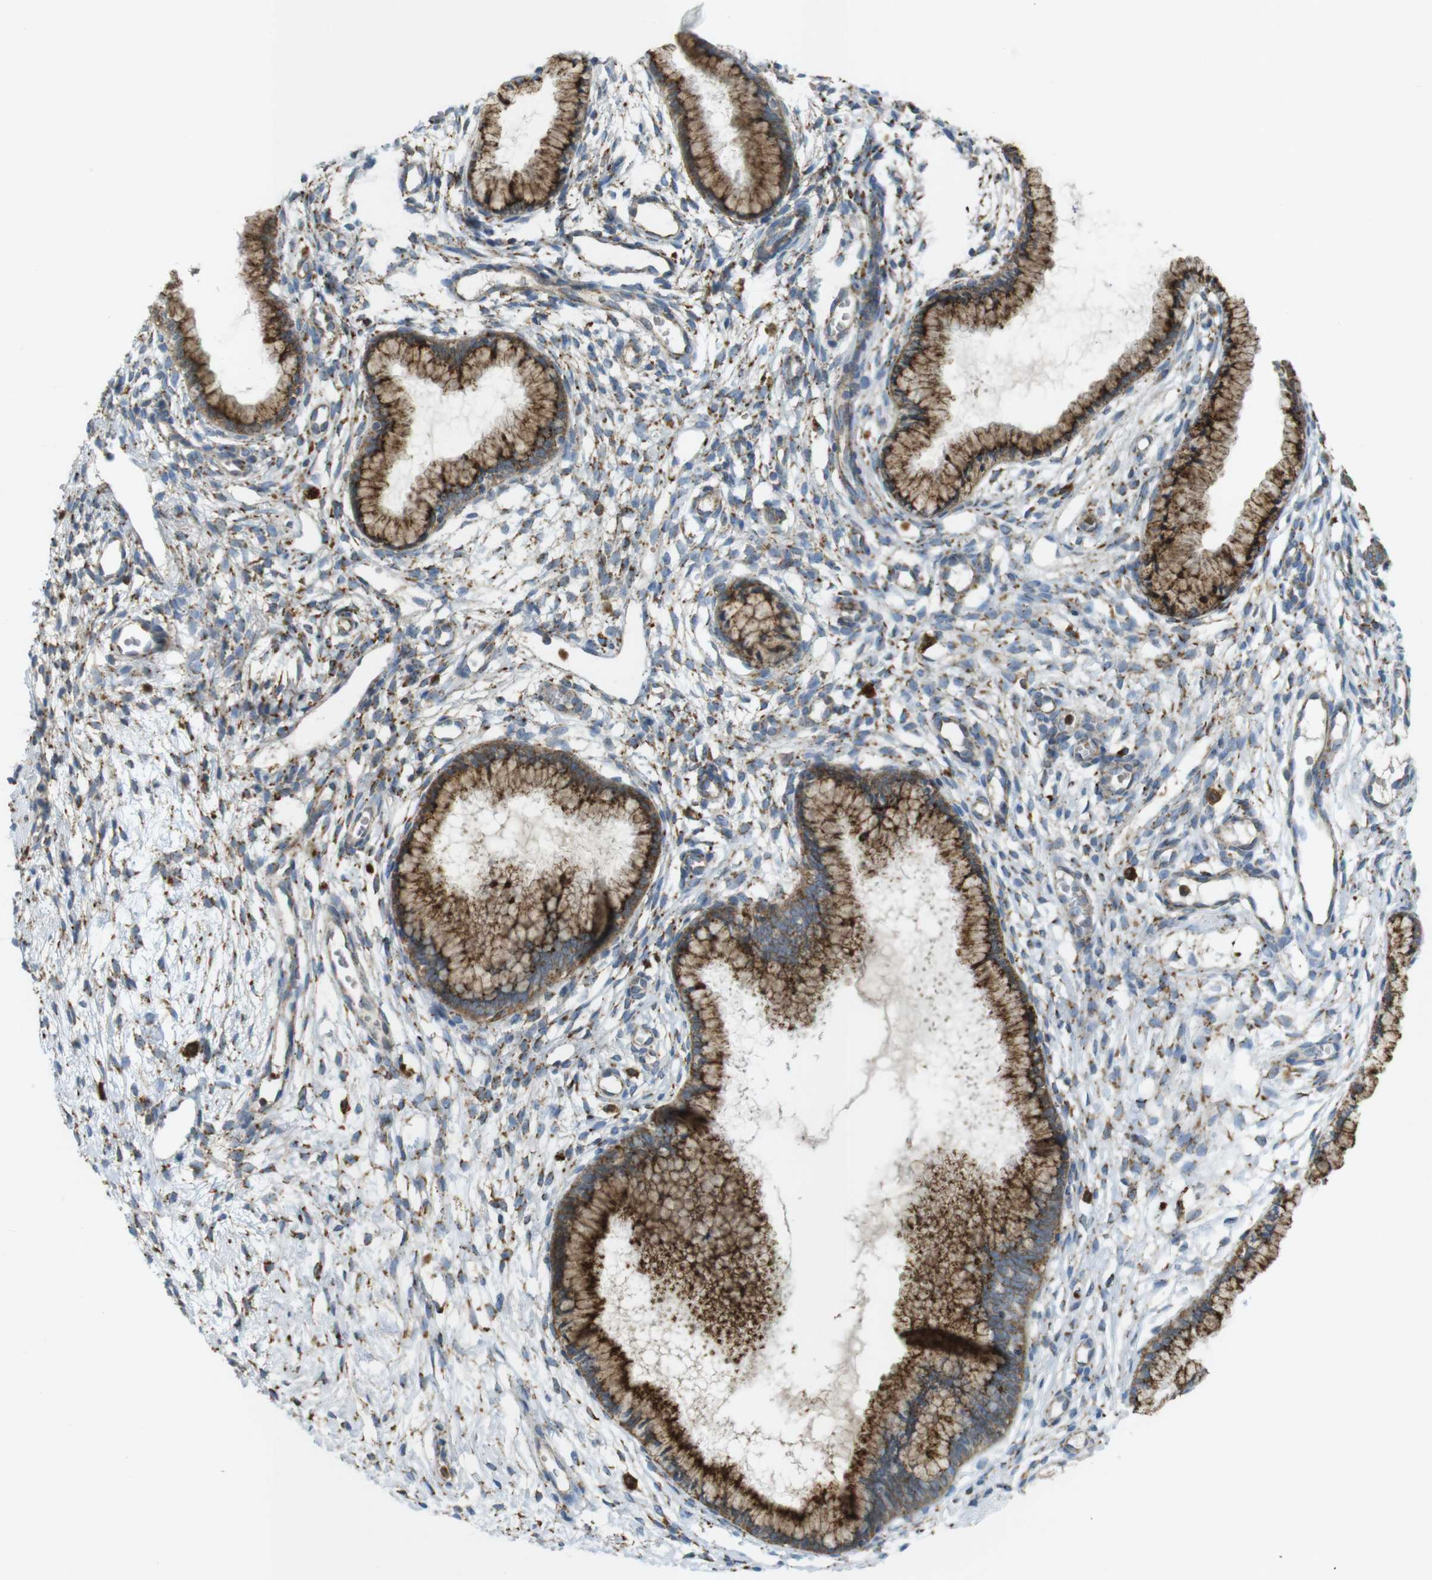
{"staining": {"intensity": "strong", "quantity": ">75%", "location": "cytoplasmic/membranous"}, "tissue": "cervix", "cell_type": "Glandular cells", "image_type": "normal", "snomed": [{"axis": "morphology", "description": "Normal tissue, NOS"}, {"axis": "topography", "description": "Cervix"}], "caption": "Benign cervix shows strong cytoplasmic/membranous expression in approximately >75% of glandular cells, visualized by immunohistochemistry.", "gene": "LAMP1", "patient": {"sex": "female", "age": 65}}